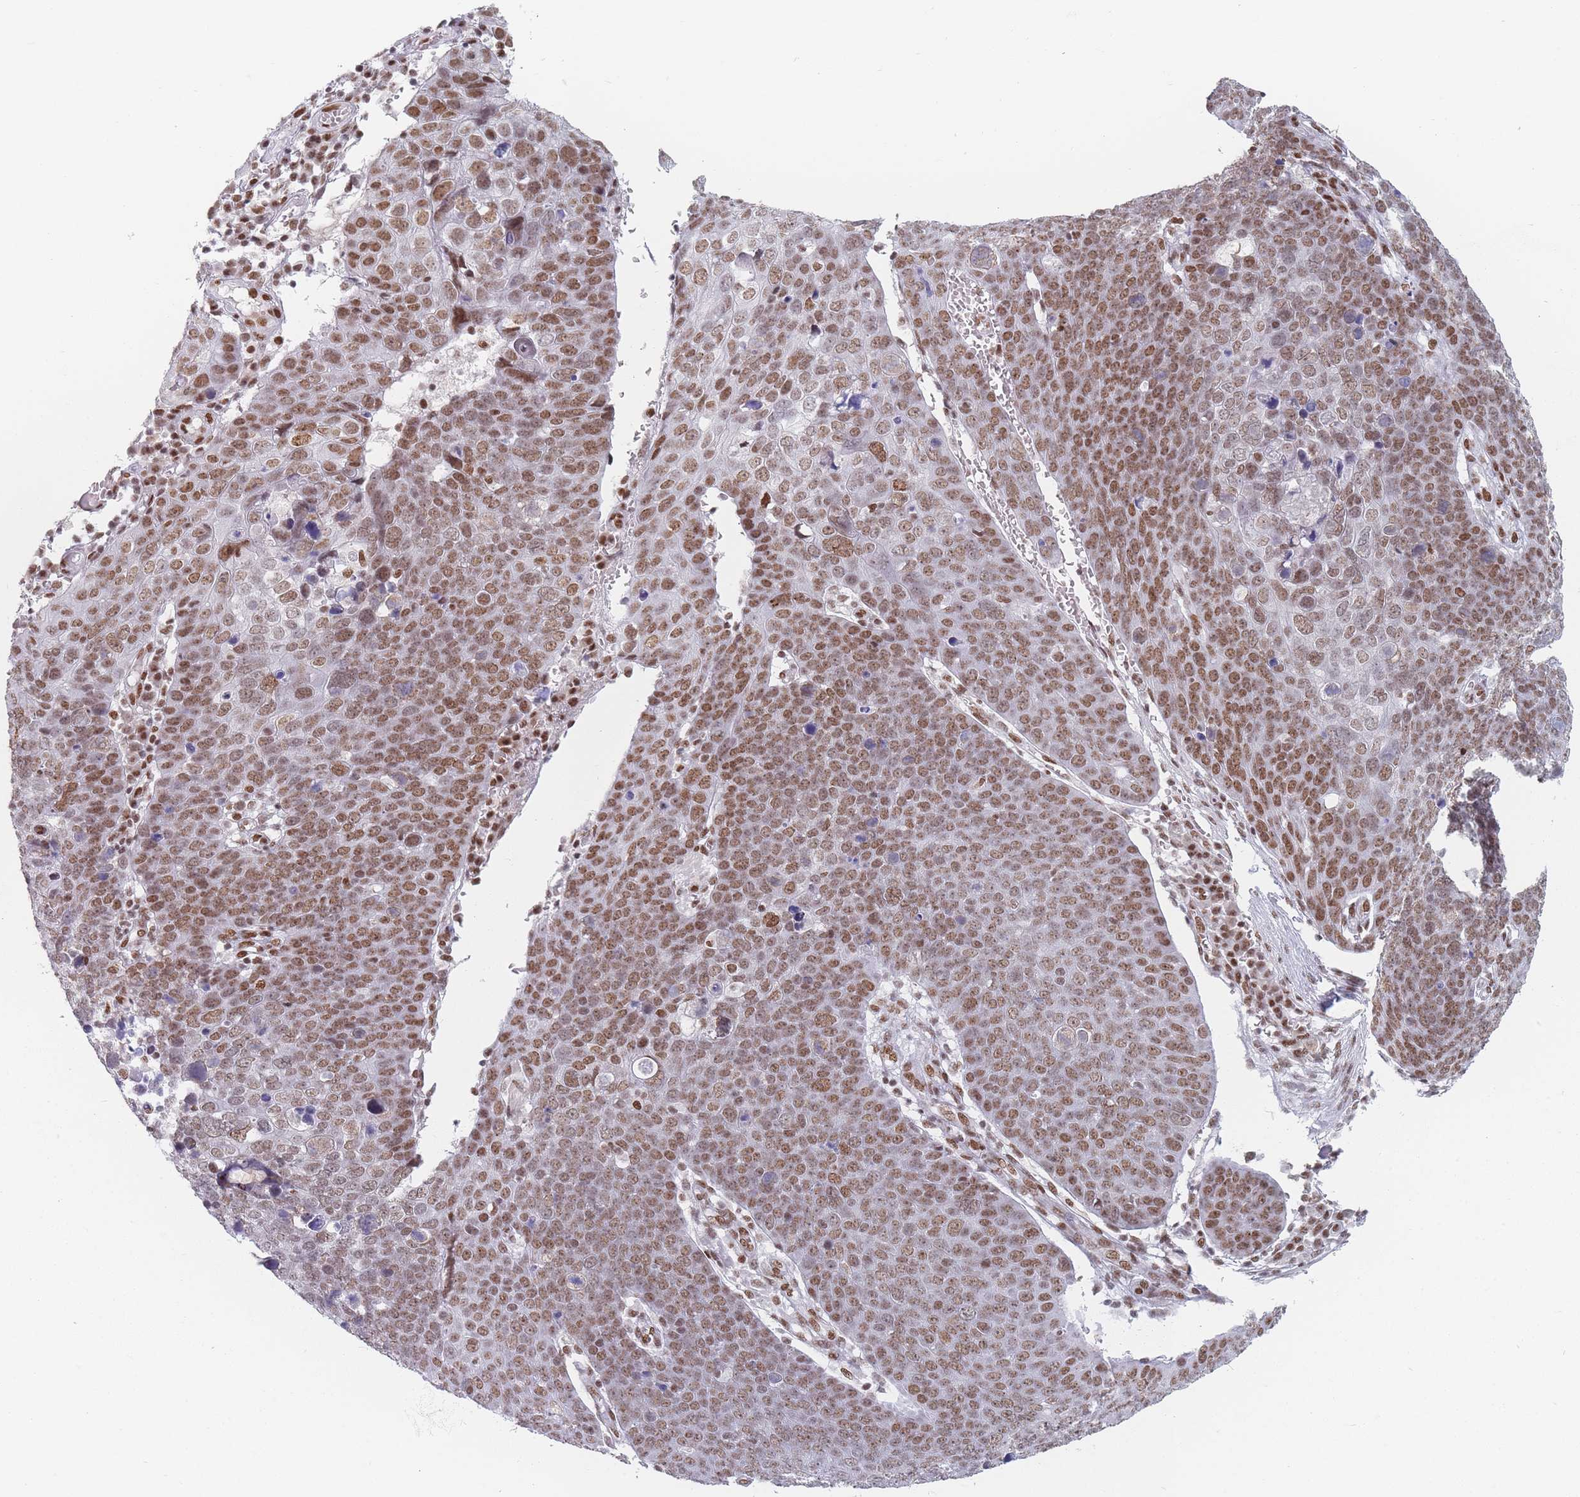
{"staining": {"intensity": "moderate", "quantity": ">75%", "location": "nuclear"}, "tissue": "skin cancer", "cell_type": "Tumor cells", "image_type": "cancer", "snomed": [{"axis": "morphology", "description": "Squamous cell carcinoma, NOS"}, {"axis": "topography", "description": "Skin"}], "caption": "Skin squamous cell carcinoma was stained to show a protein in brown. There is medium levels of moderate nuclear positivity in about >75% of tumor cells. Using DAB (brown) and hematoxylin (blue) stains, captured at high magnification using brightfield microscopy.", "gene": "SAFB2", "patient": {"sex": "male", "age": 71}}